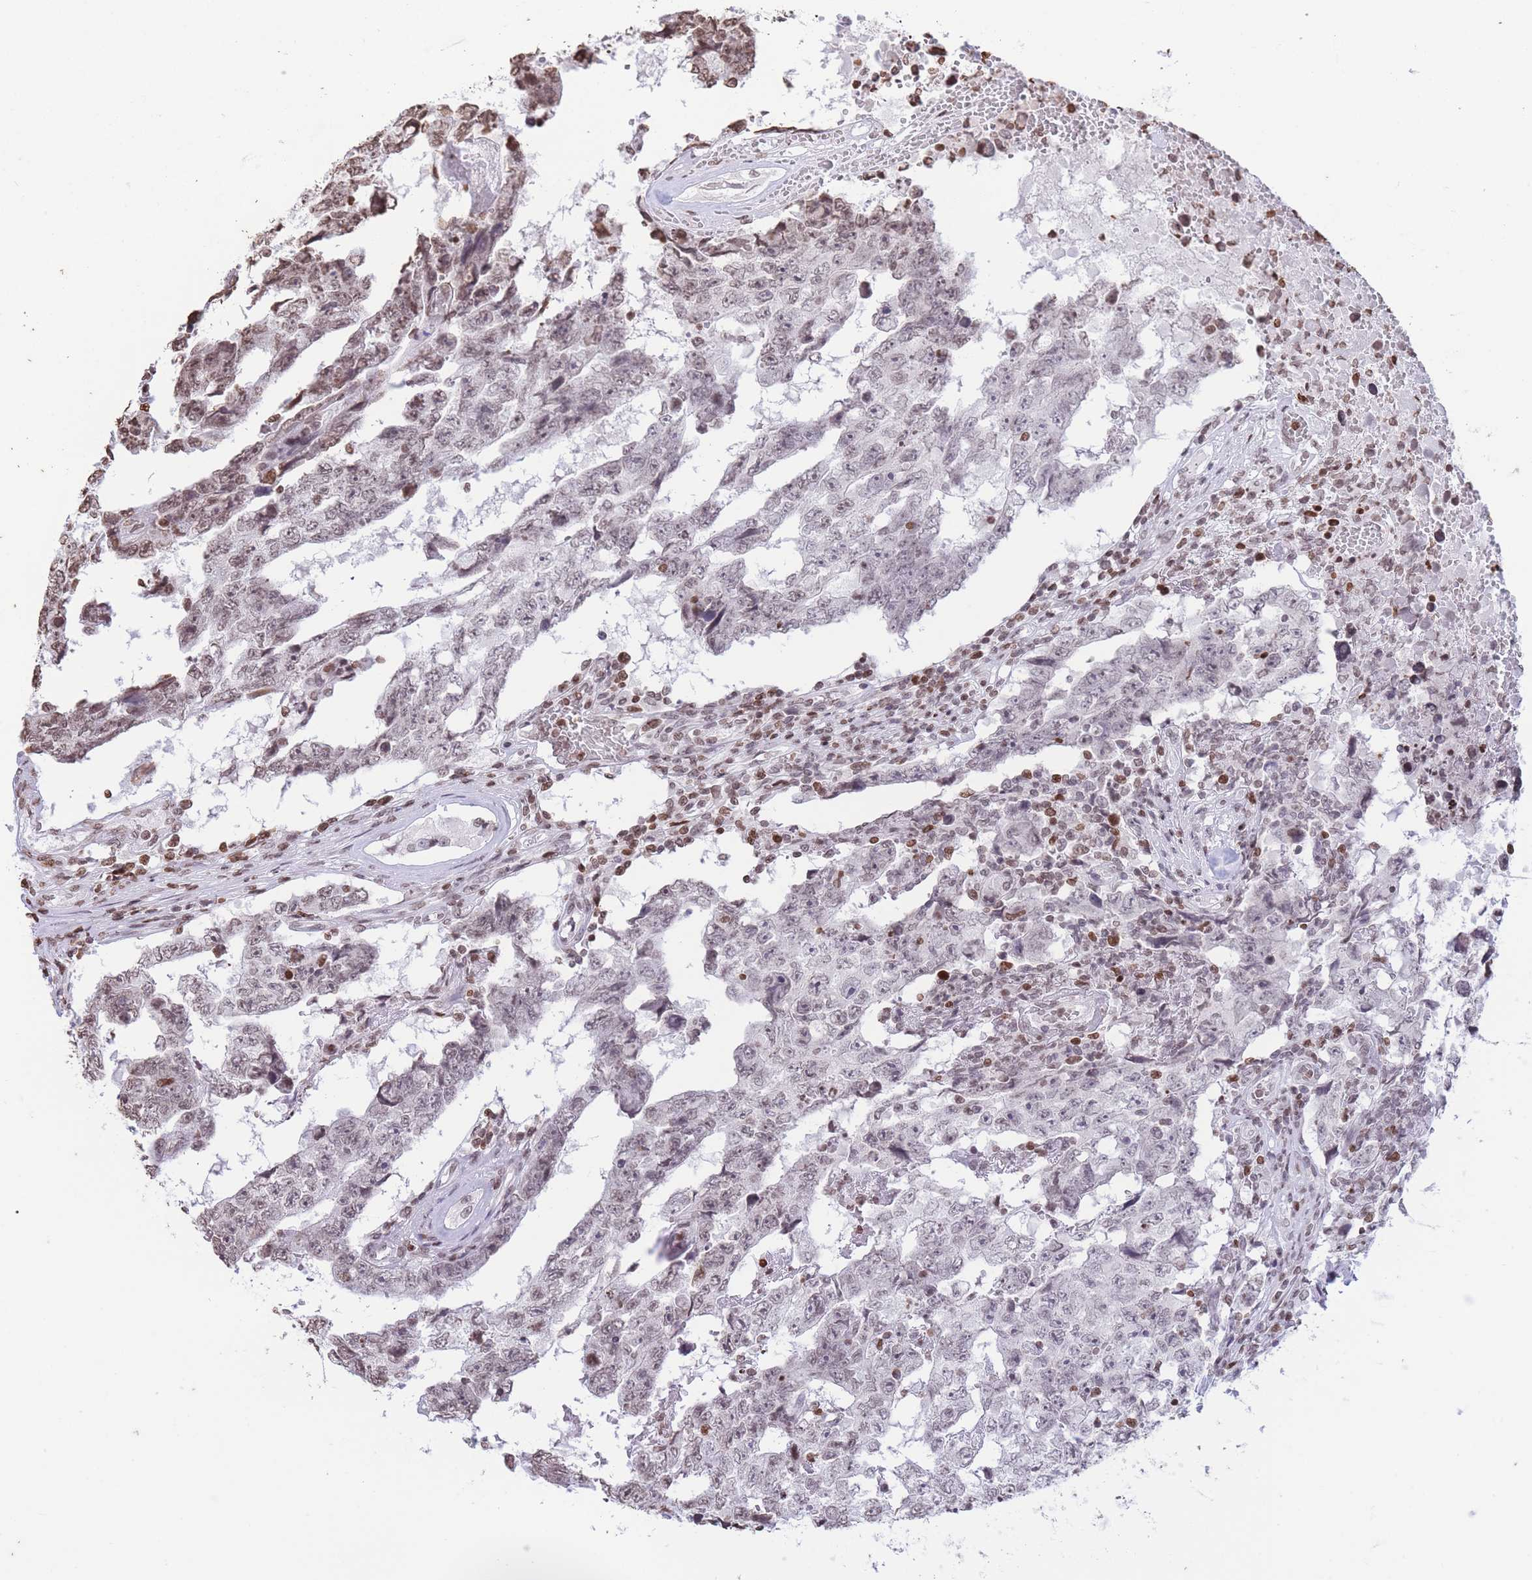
{"staining": {"intensity": "weak", "quantity": ">75%", "location": "nuclear"}, "tissue": "testis cancer", "cell_type": "Tumor cells", "image_type": "cancer", "snomed": [{"axis": "morphology", "description": "Carcinoma, Embryonal, NOS"}, {"axis": "topography", "description": "Testis"}], "caption": "An image of human embryonal carcinoma (testis) stained for a protein shows weak nuclear brown staining in tumor cells.", "gene": "H2BC11", "patient": {"sex": "male", "age": 25}}